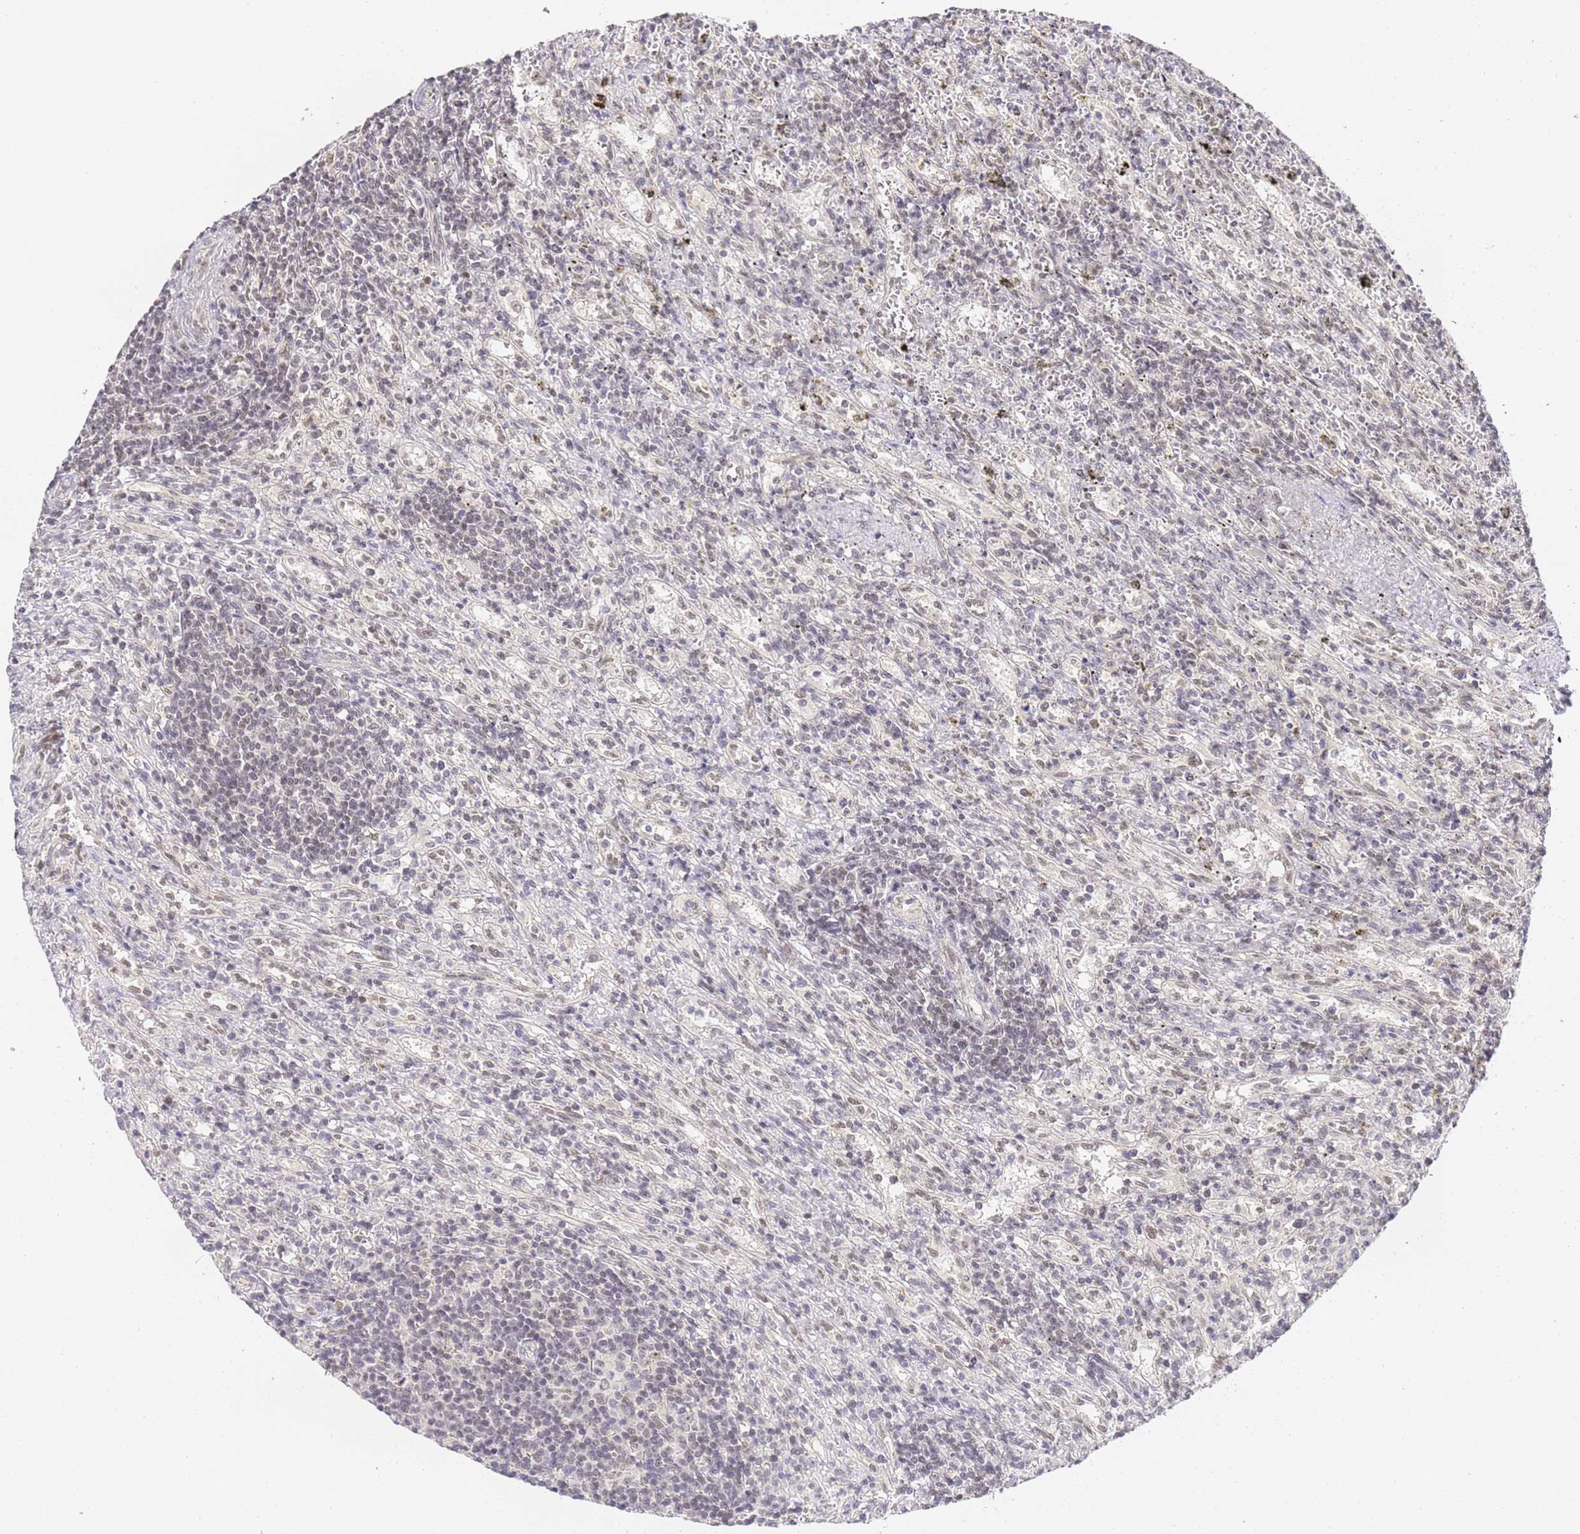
{"staining": {"intensity": "negative", "quantity": "none", "location": "none"}, "tissue": "lymphoma", "cell_type": "Tumor cells", "image_type": "cancer", "snomed": [{"axis": "morphology", "description": "Malignant lymphoma, non-Hodgkin's type, Low grade"}, {"axis": "topography", "description": "Spleen"}], "caption": "This is an IHC image of malignant lymphoma, non-Hodgkin's type (low-grade). There is no staining in tumor cells.", "gene": "LSM3", "patient": {"sex": "male", "age": 76}}